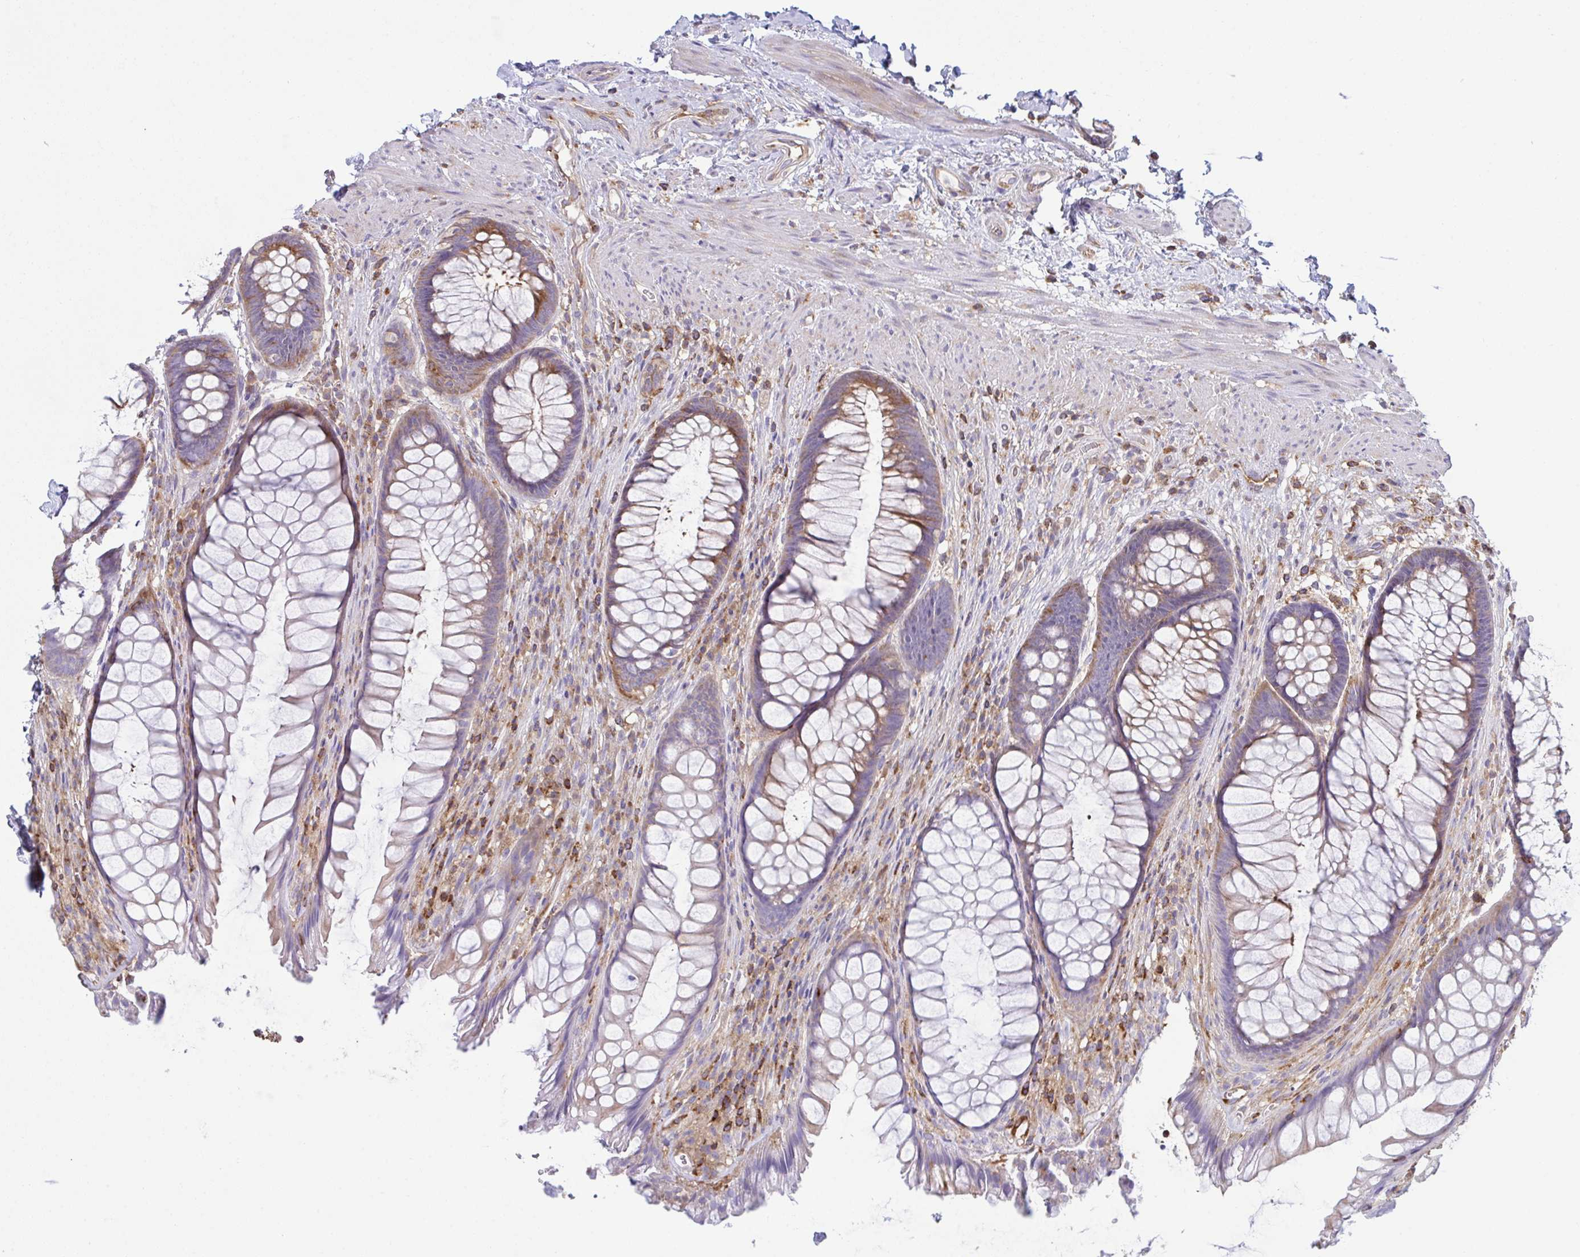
{"staining": {"intensity": "moderate", "quantity": "25%-75%", "location": "cytoplasmic/membranous"}, "tissue": "rectum", "cell_type": "Glandular cells", "image_type": "normal", "snomed": [{"axis": "morphology", "description": "Normal tissue, NOS"}, {"axis": "topography", "description": "Rectum"}], "caption": "Rectum stained with a brown dye exhibits moderate cytoplasmic/membranous positive expression in about 25%-75% of glandular cells.", "gene": "TSC22D3", "patient": {"sex": "male", "age": 53}}